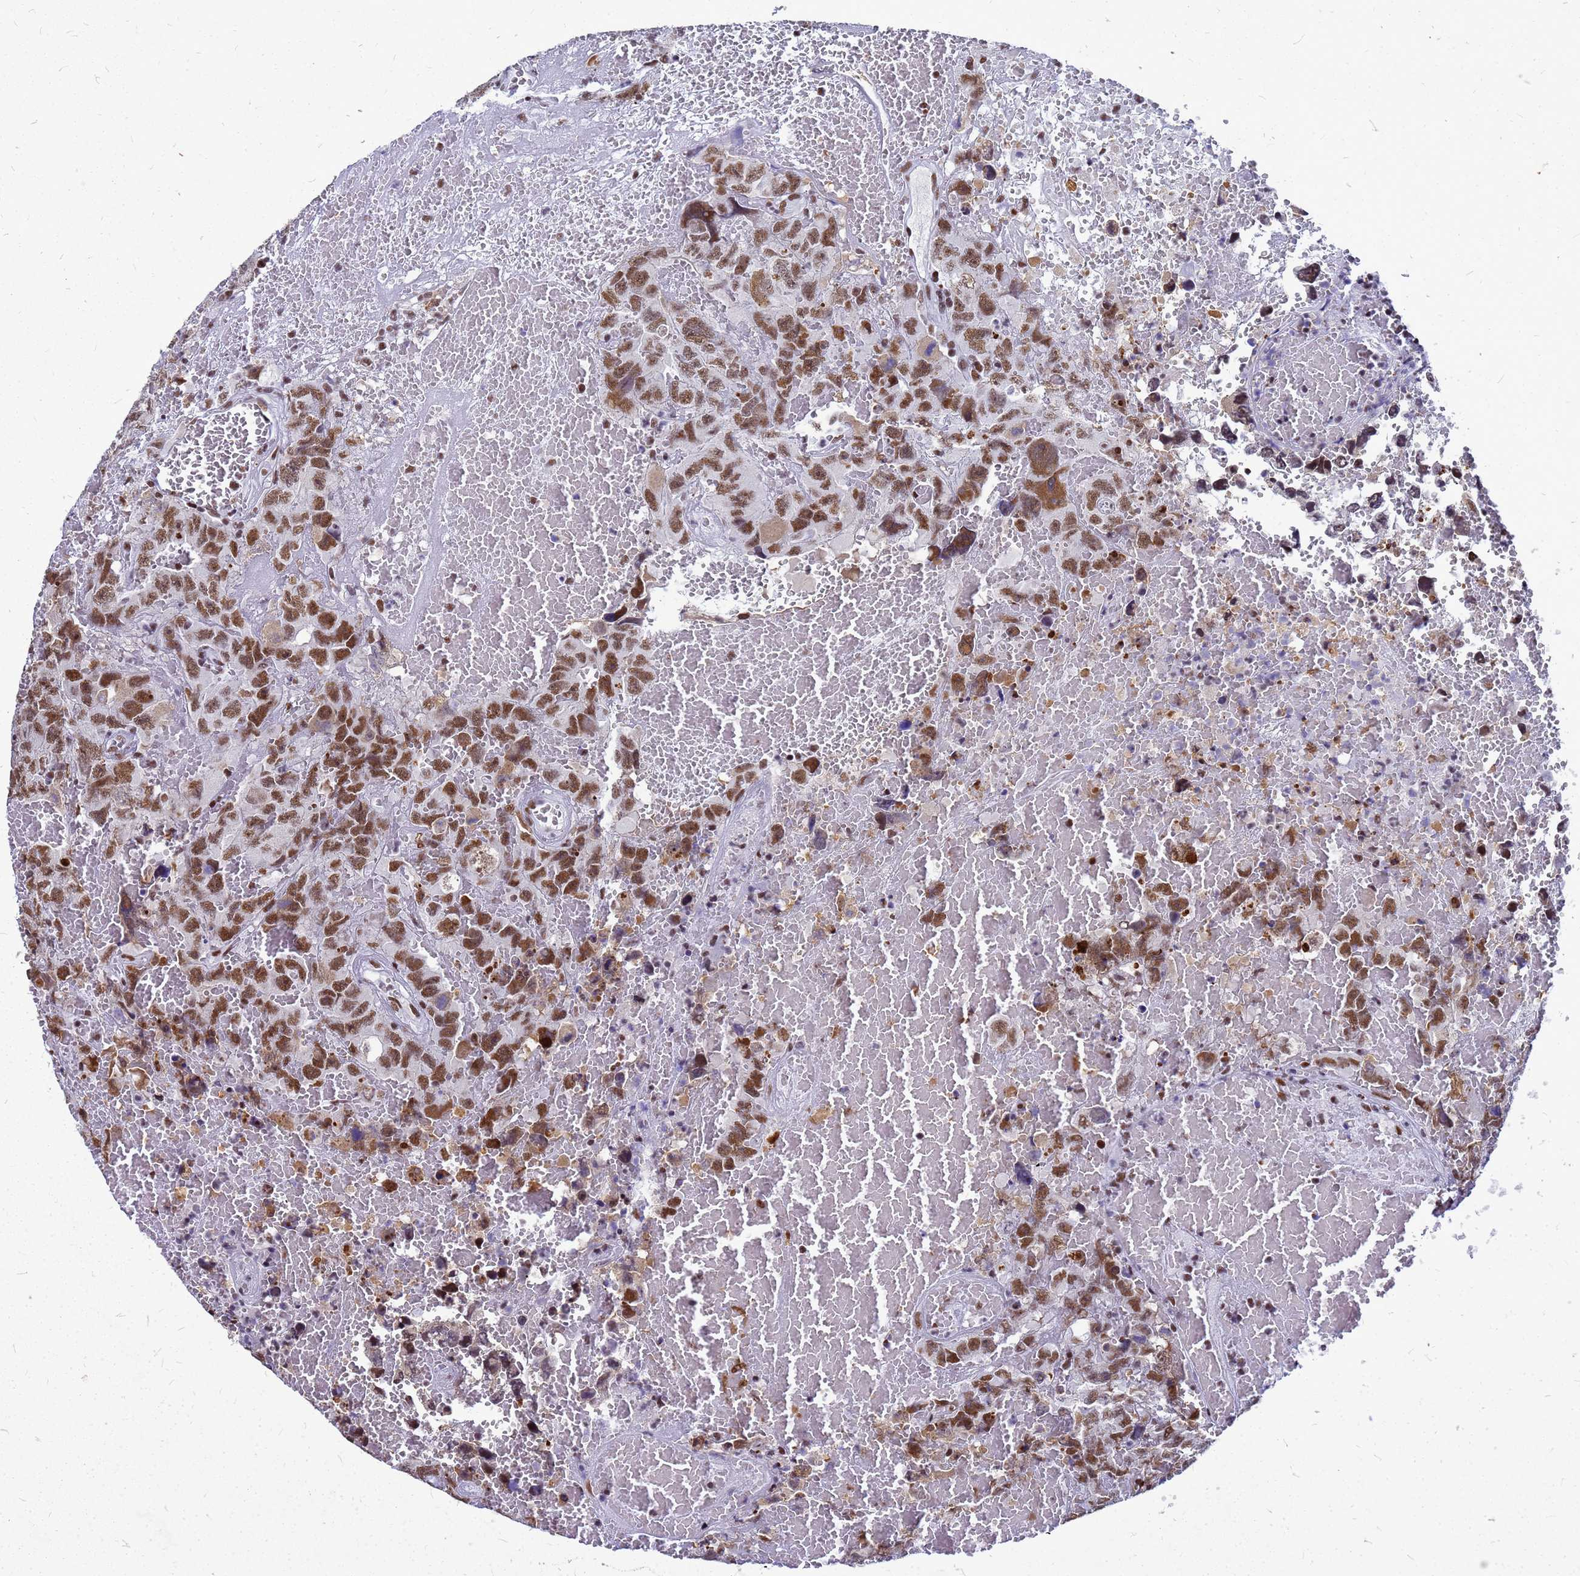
{"staining": {"intensity": "moderate", "quantity": ">75%", "location": "nuclear"}, "tissue": "testis cancer", "cell_type": "Tumor cells", "image_type": "cancer", "snomed": [{"axis": "morphology", "description": "Carcinoma, Embryonal, NOS"}, {"axis": "topography", "description": "Testis"}], "caption": "Moderate nuclear protein expression is seen in approximately >75% of tumor cells in testis cancer.", "gene": "SART3", "patient": {"sex": "male", "age": 45}}